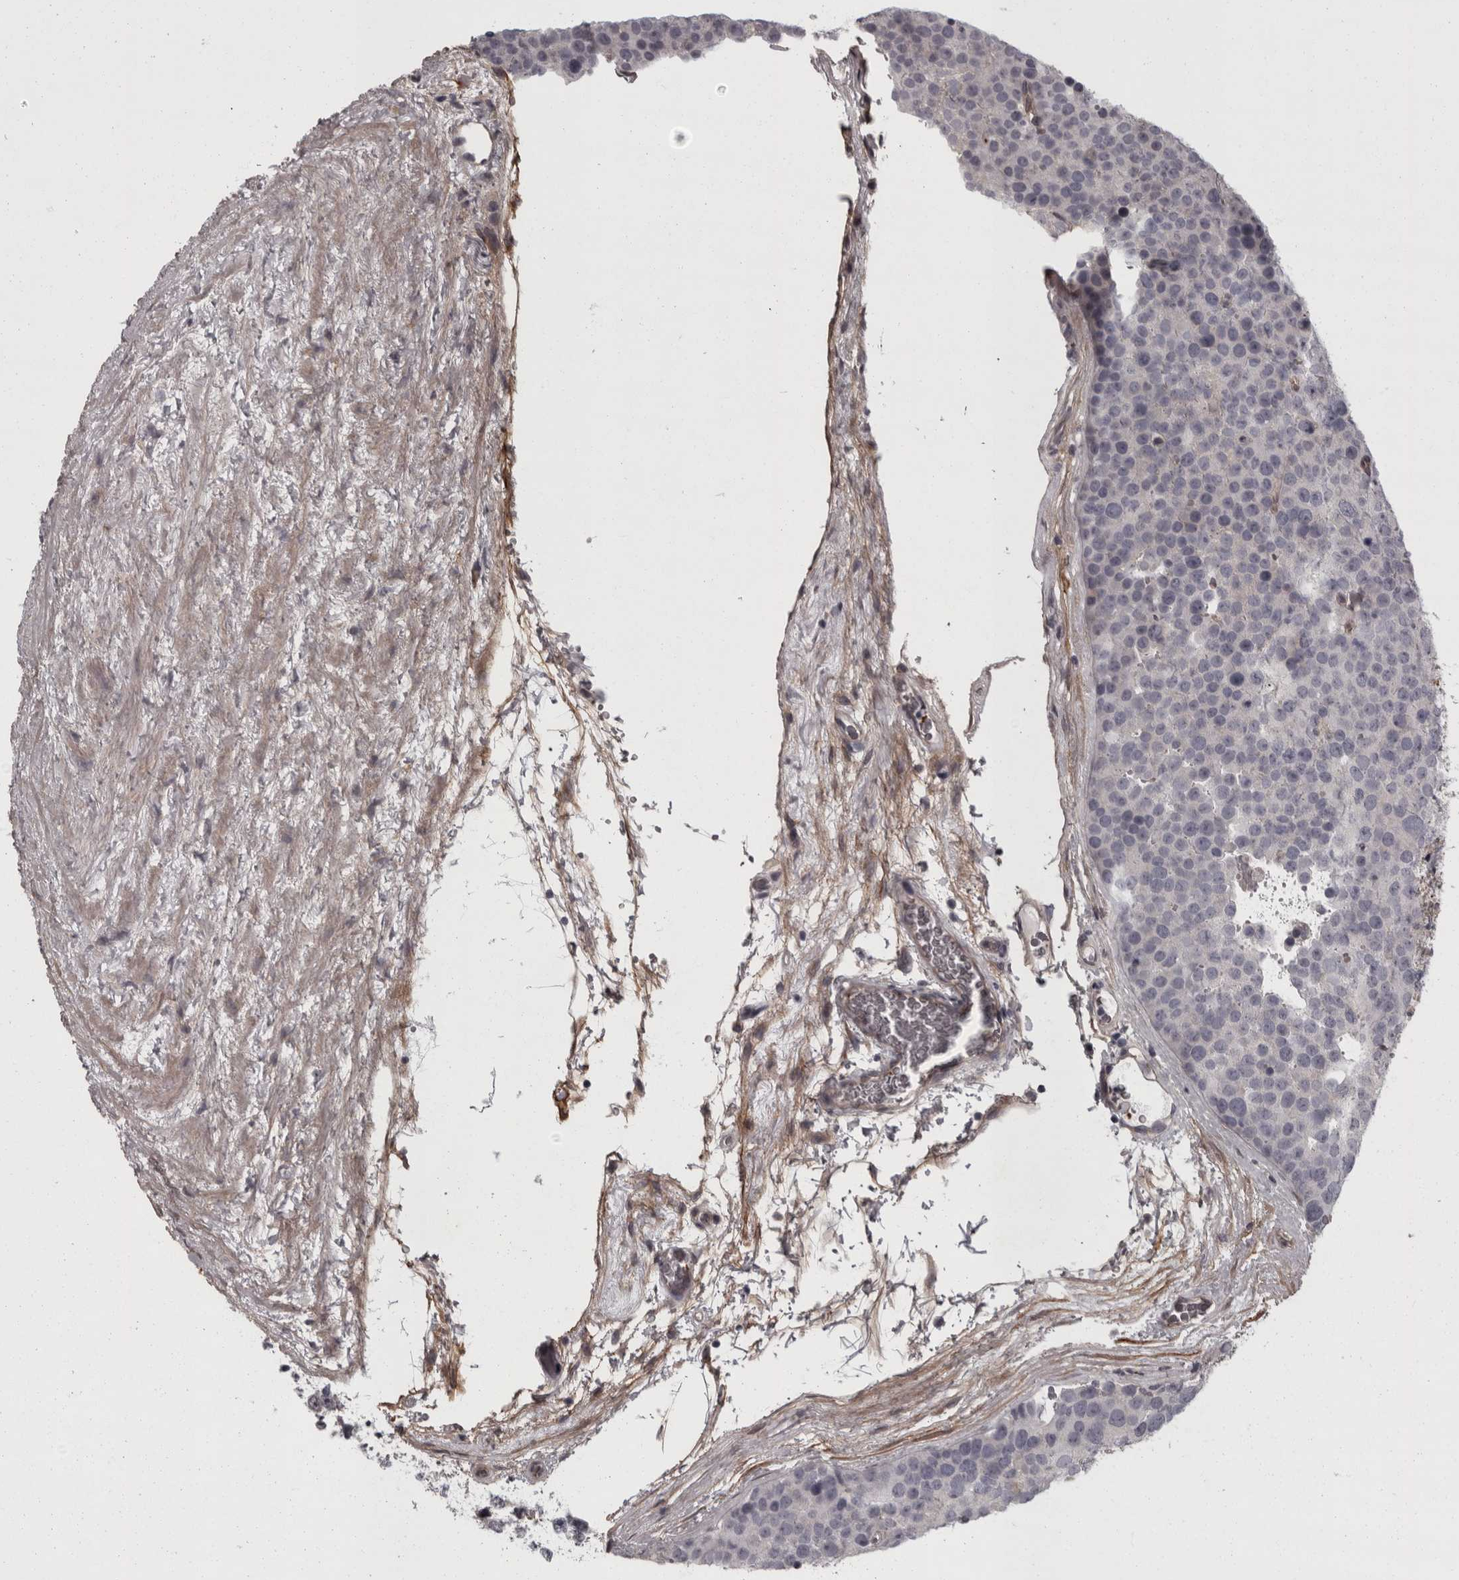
{"staining": {"intensity": "negative", "quantity": "none", "location": "none"}, "tissue": "testis cancer", "cell_type": "Tumor cells", "image_type": "cancer", "snomed": [{"axis": "morphology", "description": "Seminoma, NOS"}, {"axis": "topography", "description": "Testis"}], "caption": "IHC micrograph of neoplastic tissue: testis seminoma stained with DAB (3,3'-diaminobenzidine) reveals no significant protein expression in tumor cells.", "gene": "RSU1", "patient": {"sex": "male", "age": 71}}